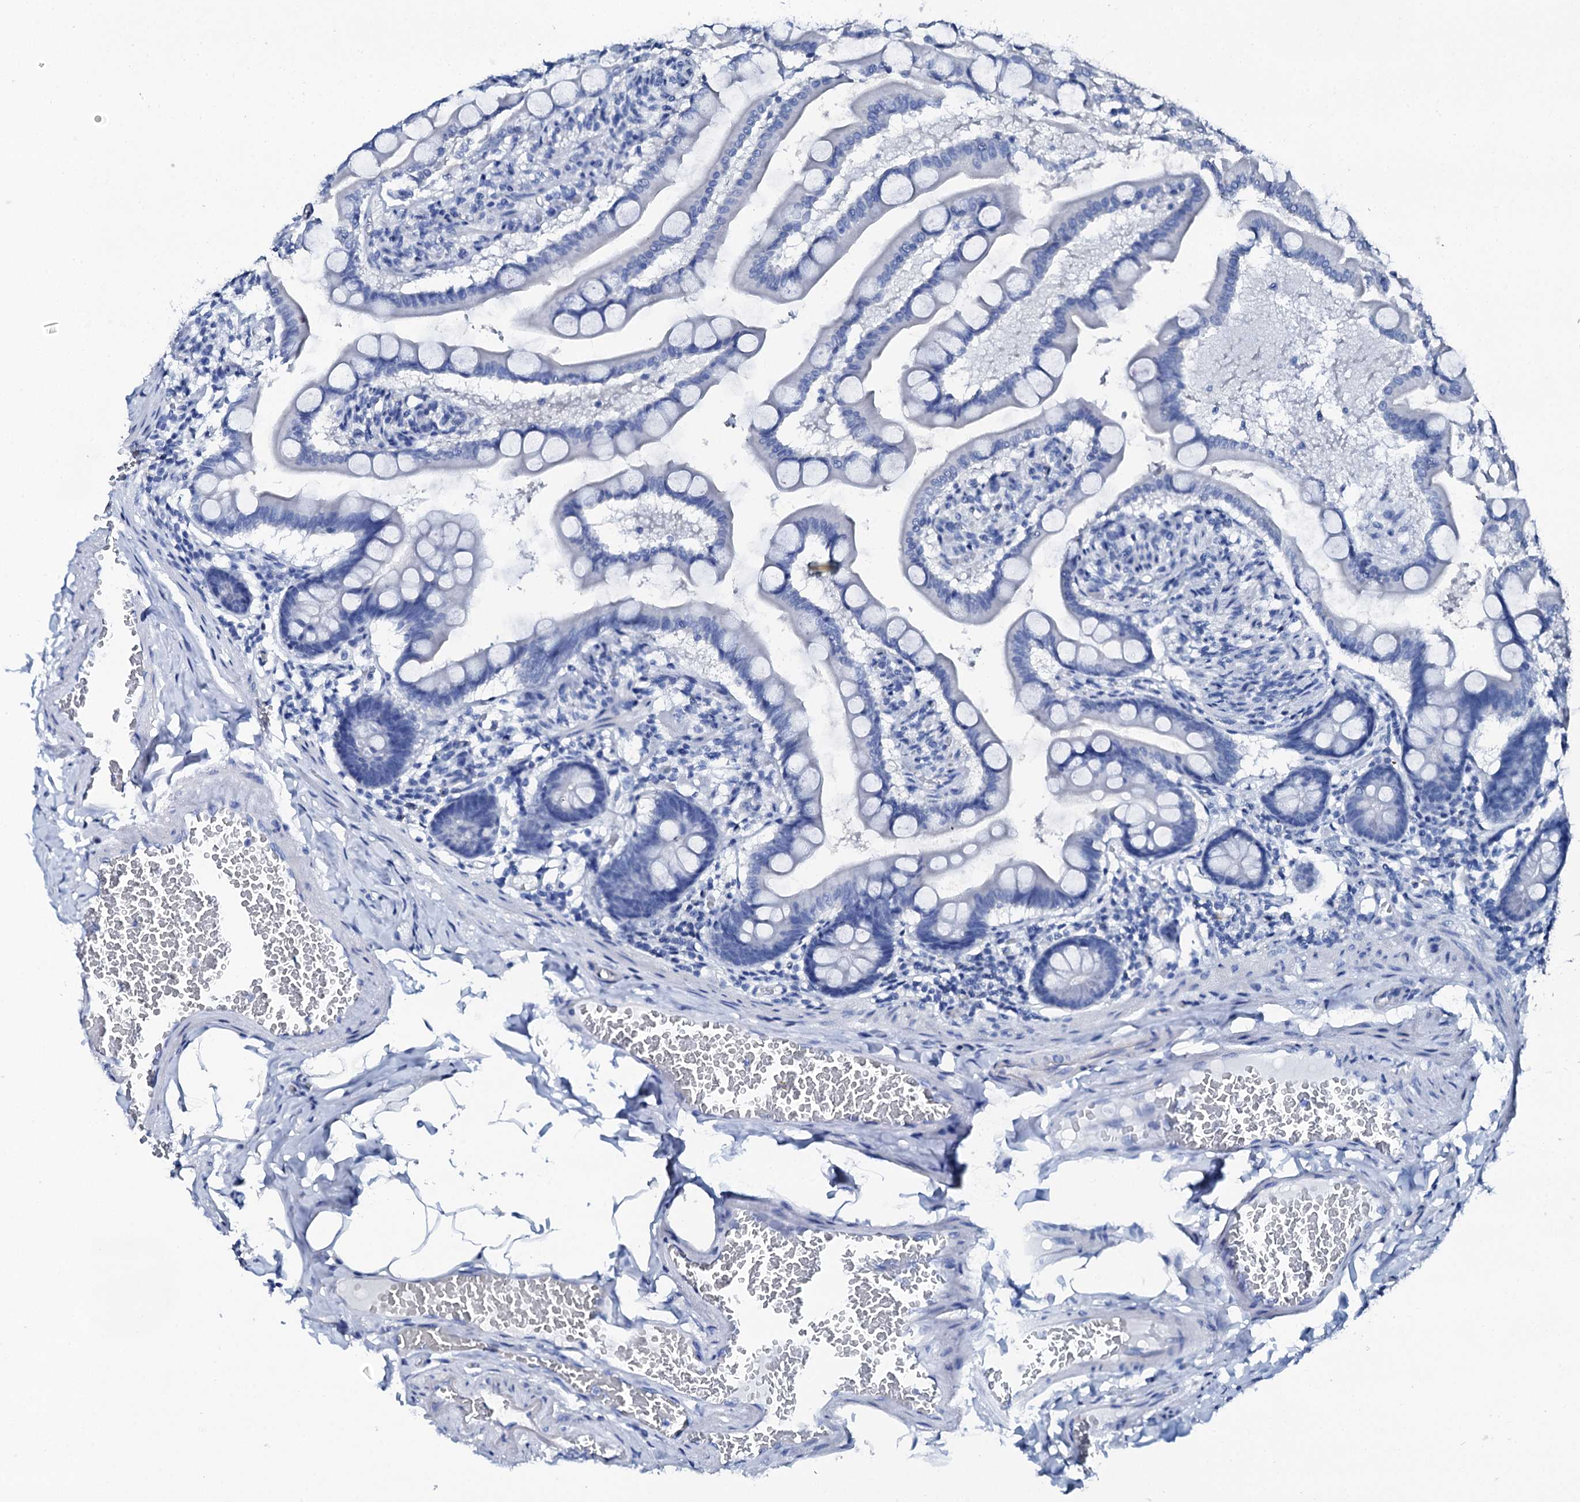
{"staining": {"intensity": "negative", "quantity": "none", "location": "none"}, "tissue": "small intestine", "cell_type": "Glandular cells", "image_type": "normal", "snomed": [{"axis": "morphology", "description": "Normal tissue, NOS"}, {"axis": "topography", "description": "Small intestine"}], "caption": "A photomicrograph of small intestine stained for a protein displays no brown staining in glandular cells. The staining was performed using DAB (3,3'-diaminobenzidine) to visualize the protein expression in brown, while the nuclei were stained in blue with hematoxylin (Magnification: 20x).", "gene": "PTH", "patient": {"sex": "male", "age": 41}}